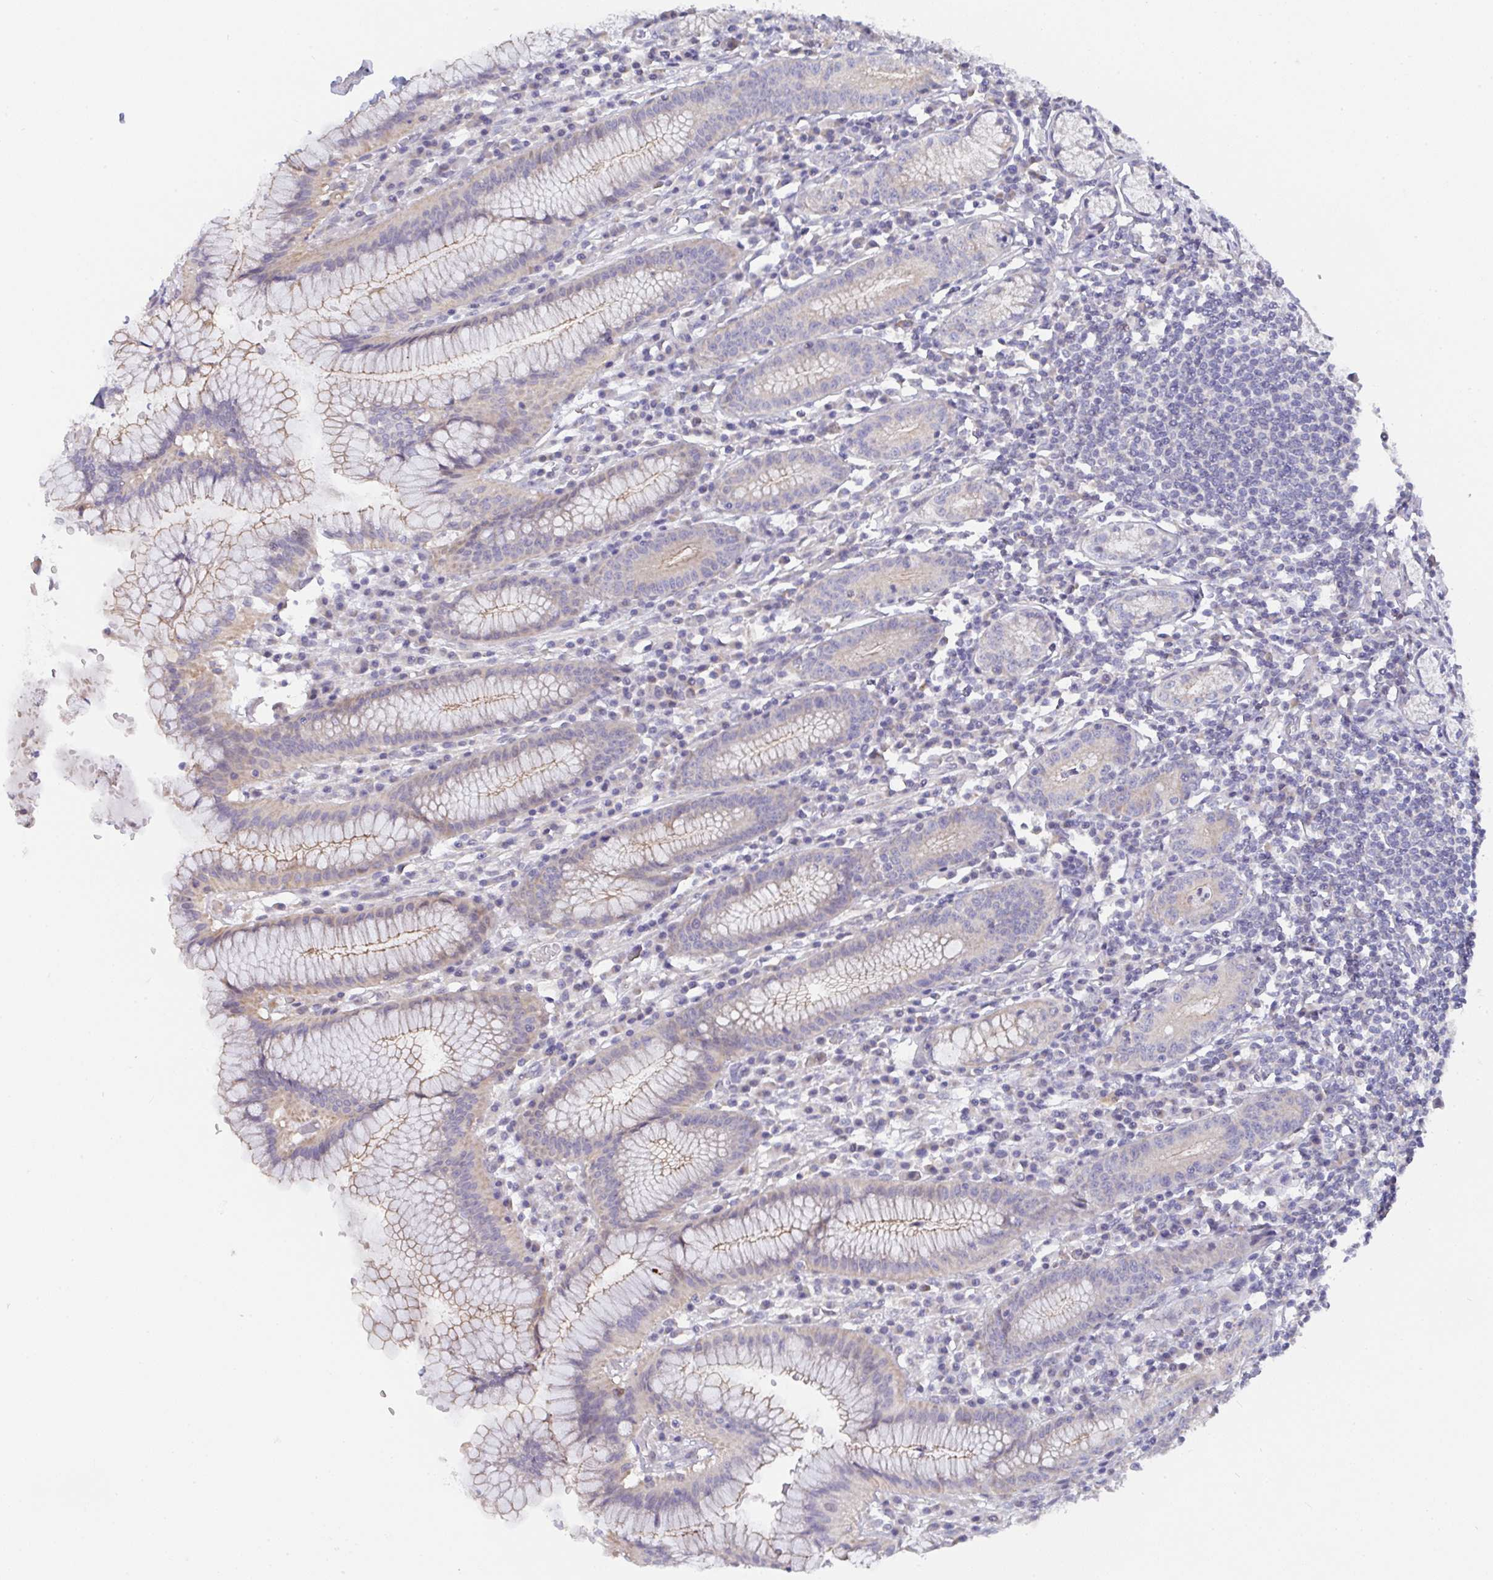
{"staining": {"intensity": "moderate", "quantity": "25%-75%", "location": "cytoplasmic/membranous"}, "tissue": "stomach", "cell_type": "Glandular cells", "image_type": "normal", "snomed": [{"axis": "morphology", "description": "Normal tissue, NOS"}, {"axis": "topography", "description": "Stomach"}], "caption": "This image displays immunohistochemistry (IHC) staining of benign human stomach, with medium moderate cytoplasmic/membranous expression in approximately 25%-75% of glandular cells.", "gene": "L3HYPDH", "patient": {"sex": "male", "age": 55}}